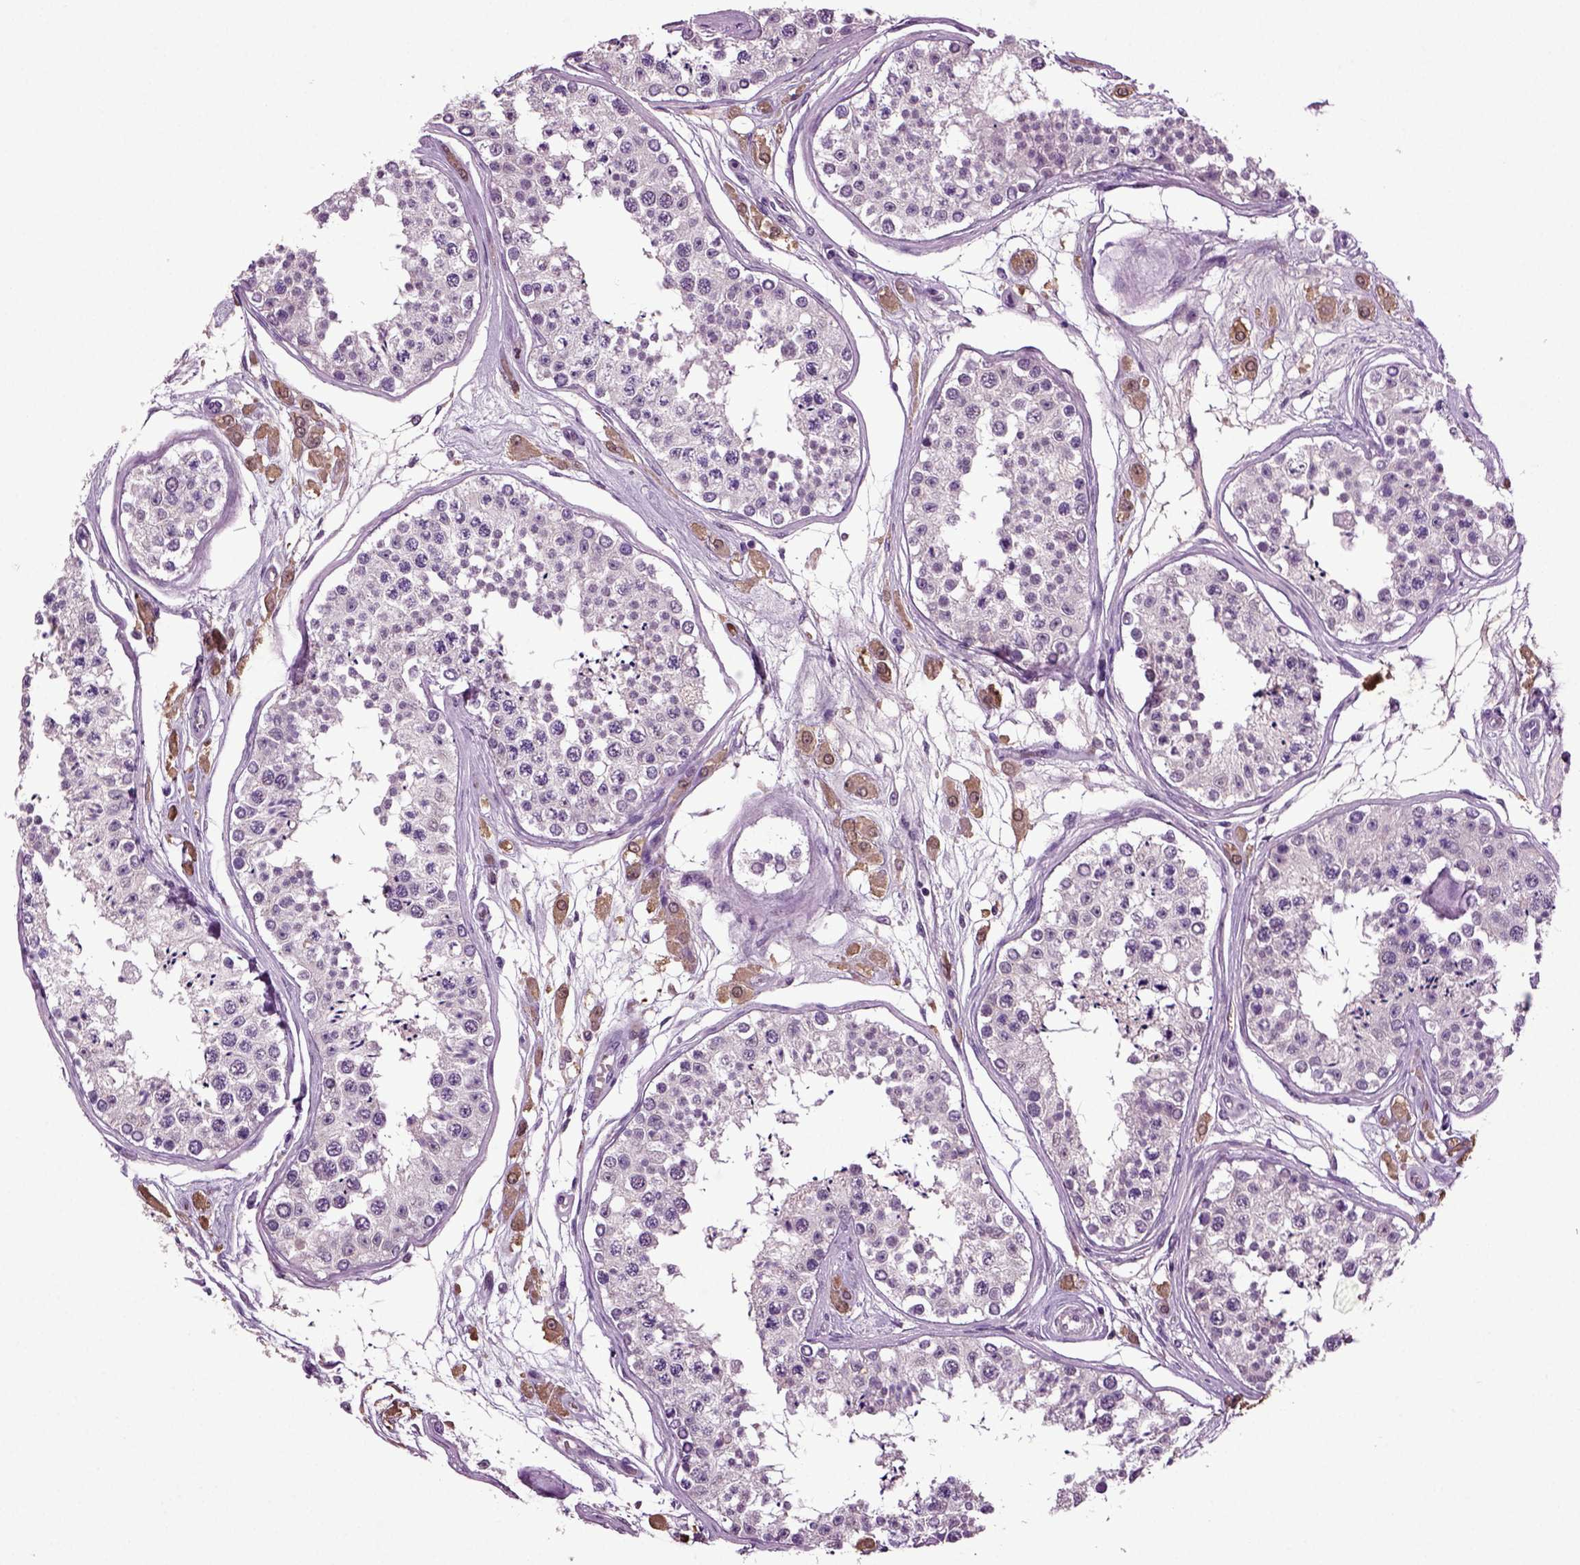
{"staining": {"intensity": "negative", "quantity": "none", "location": "none"}, "tissue": "testis", "cell_type": "Cells in seminiferous ducts", "image_type": "normal", "snomed": [{"axis": "morphology", "description": "Normal tissue, NOS"}, {"axis": "topography", "description": "Testis"}], "caption": "This is a photomicrograph of IHC staining of benign testis, which shows no positivity in cells in seminiferous ducts. Nuclei are stained in blue.", "gene": "FGF11", "patient": {"sex": "male", "age": 25}}